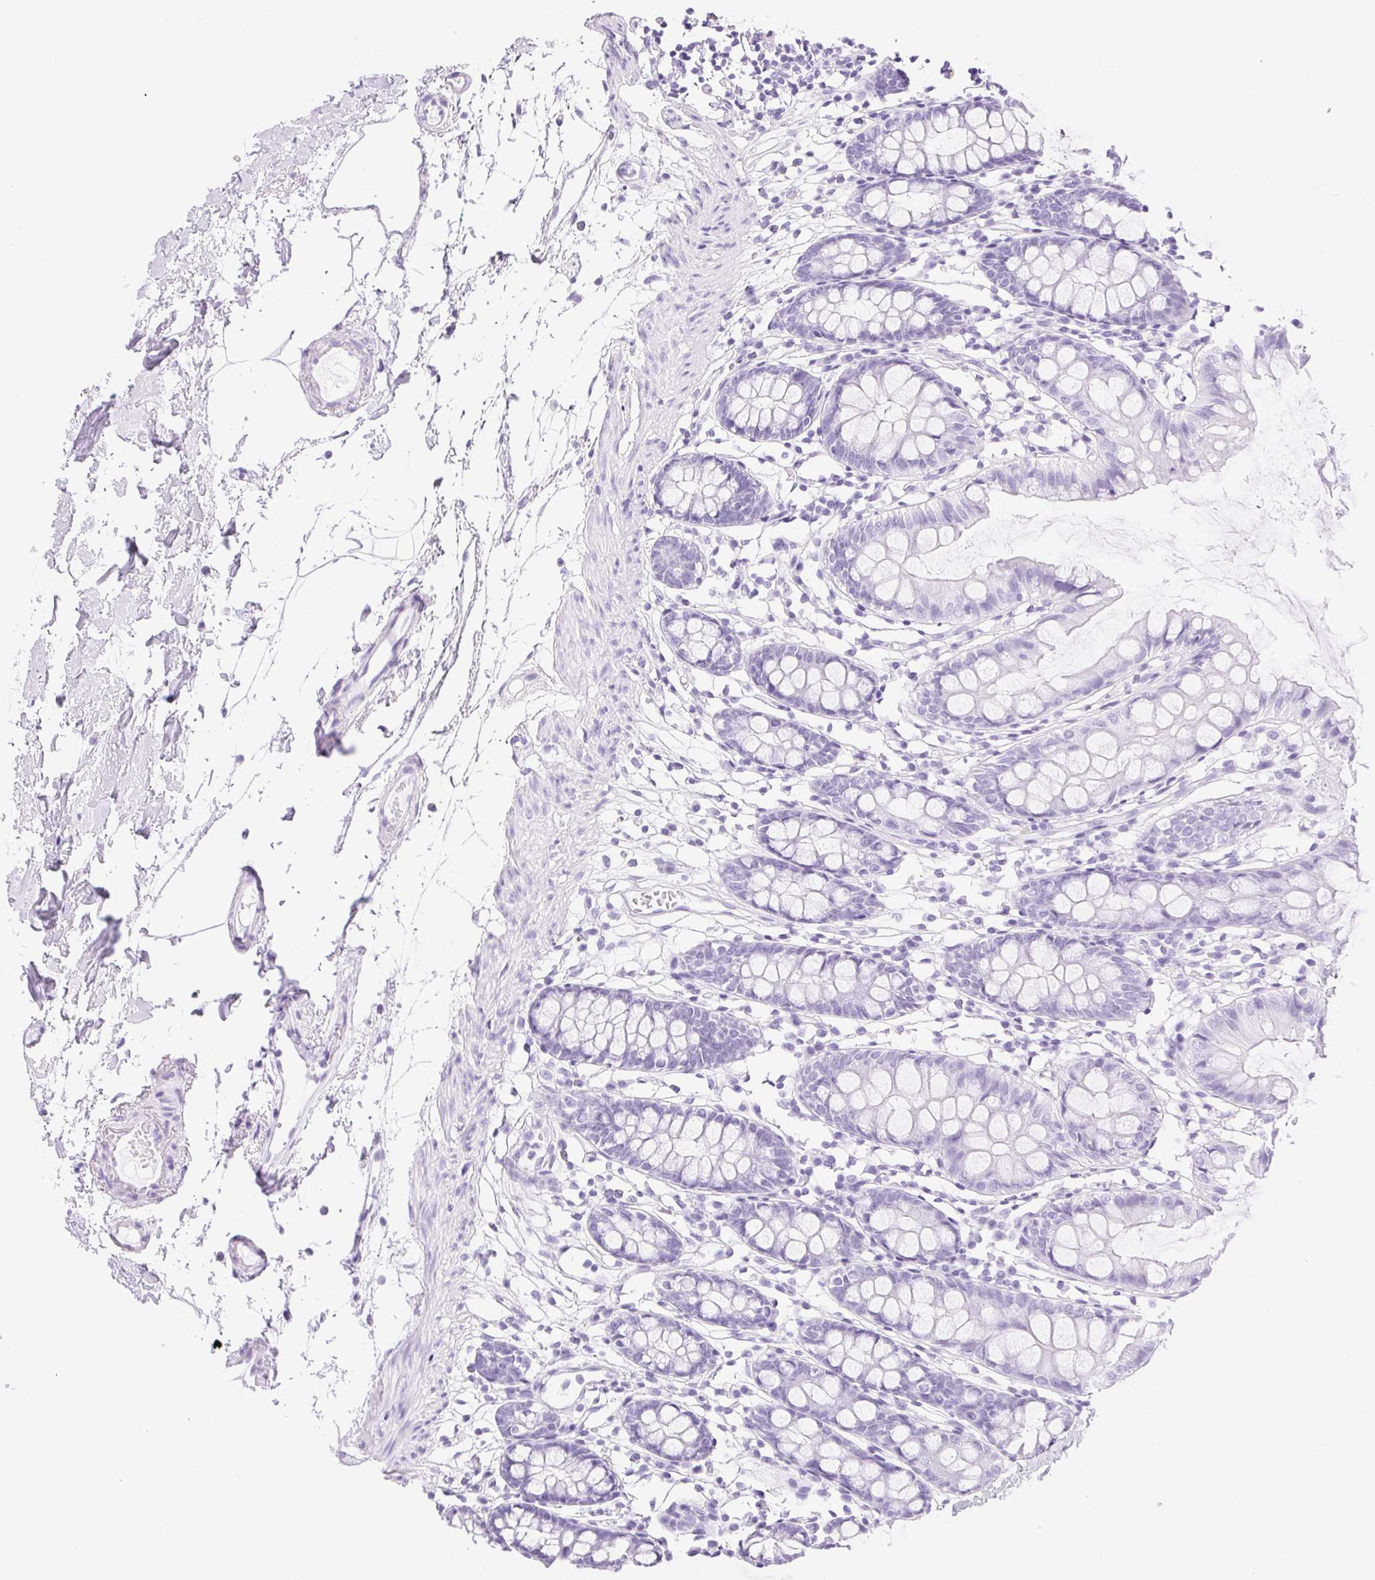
{"staining": {"intensity": "negative", "quantity": "none", "location": "none"}, "tissue": "colon", "cell_type": "Endothelial cells", "image_type": "normal", "snomed": [{"axis": "morphology", "description": "Normal tissue, NOS"}, {"axis": "topography", "description": "Colon"}], "caption": "This is a histopathology image of immunohistochemistry staining of normal colon, which shows no expression in endothelial cells.", "gene": "CLDN16", "patient": {"sex": "female", "age": 84}}